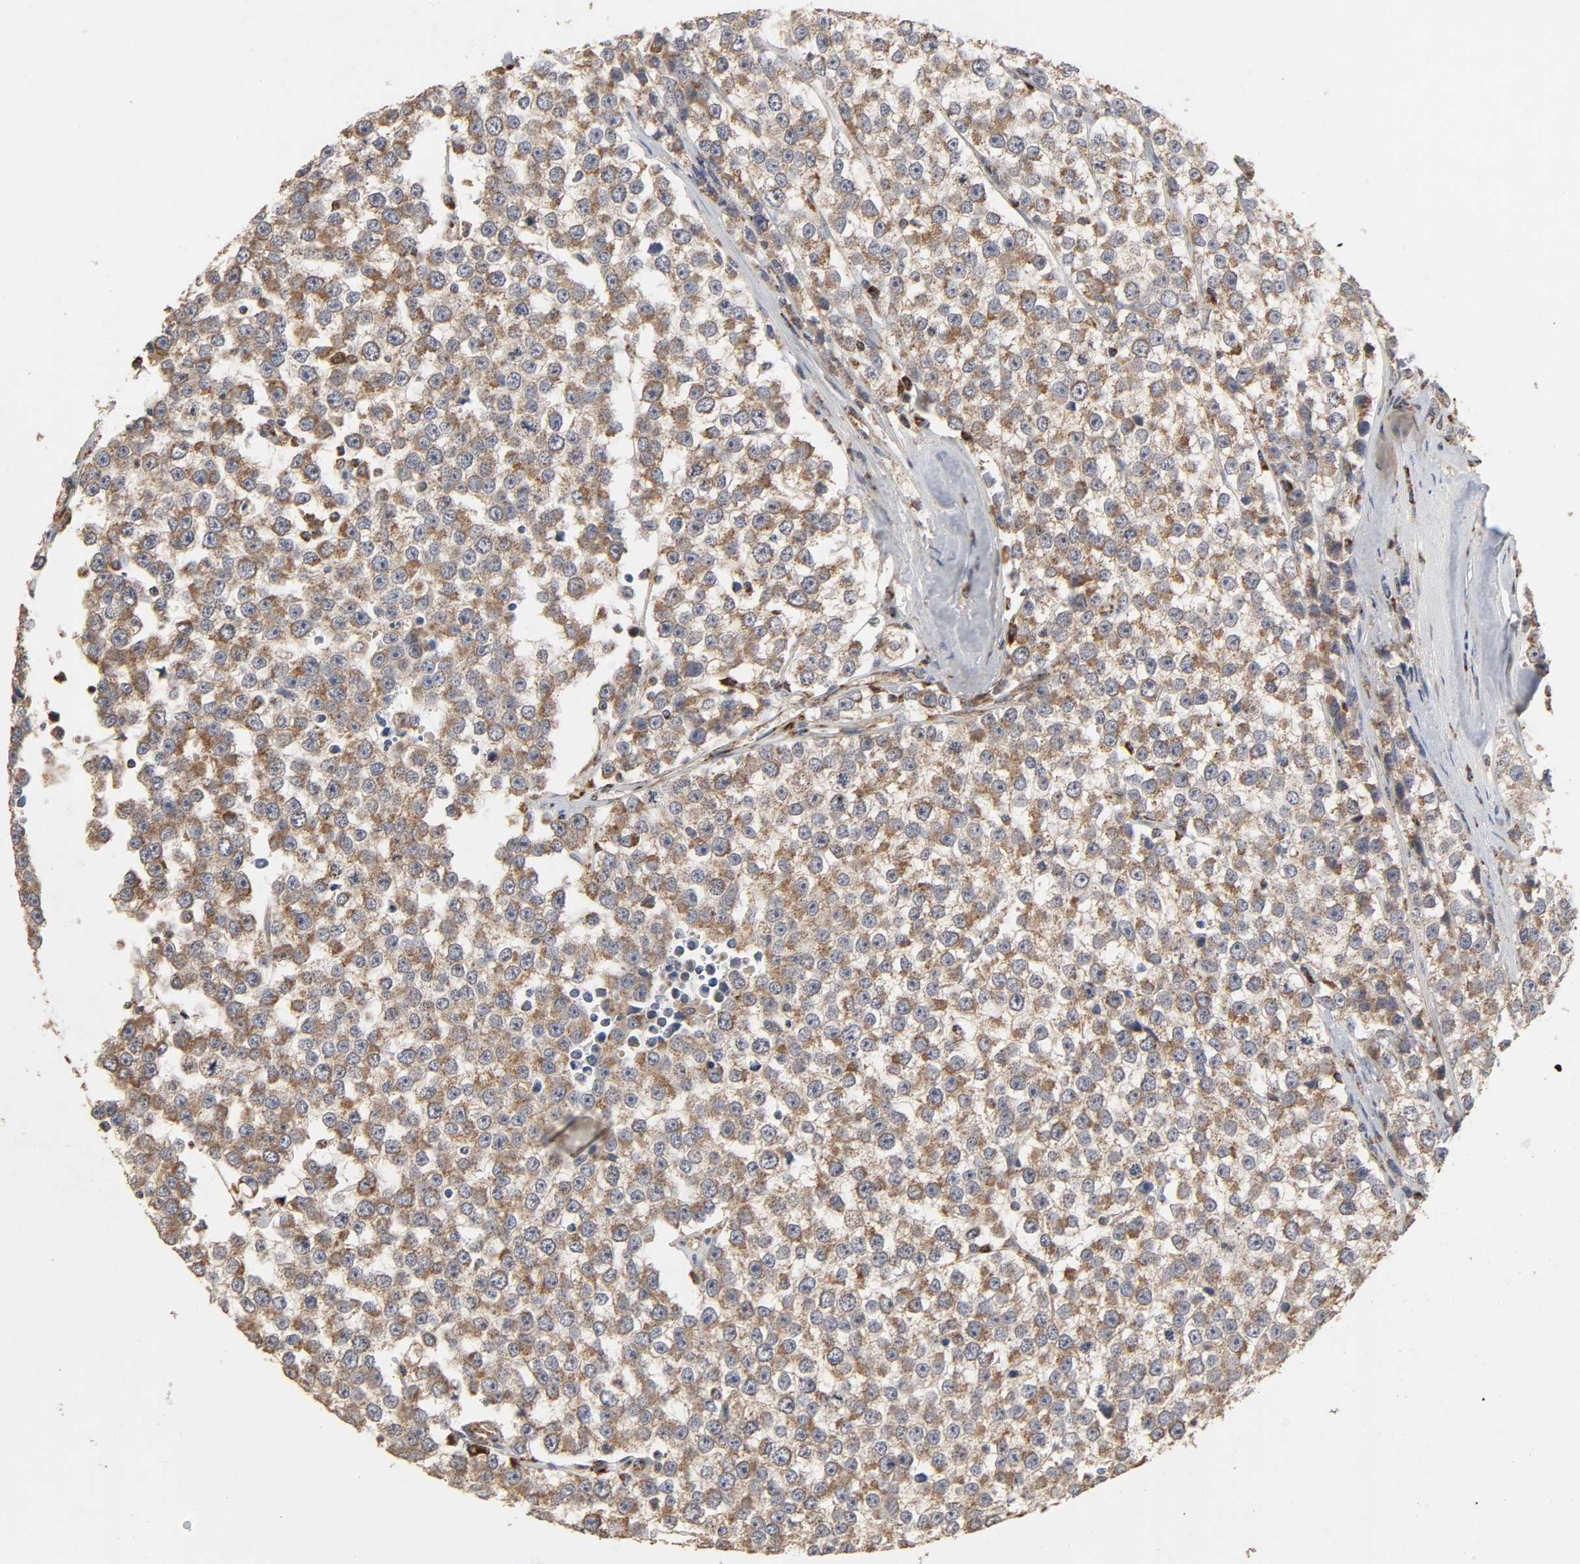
{"staining": {"intensity": "moderate", "quantity": ">75%", "location": "cytoplasmic/membranous"}, "tissue": "testis cancer", "cell_type": "Tumor cells", "image_type": "cancer", "snomed": [{"axis": "morphology", "description": "Seminoma, NOS"}, {"axis": "morphology", "description": "Carcinoma, Embryonal, NOS"}, {"axis": "topography", "description": "Testis"}], "caption": "Protein staining reveals moderate cytoplasmic/membranous staining in approximately >75% of tumor cells in seminoma (testis).", "gene": "NDUFS3", "patient": {"sex": "male", "age": 52}}